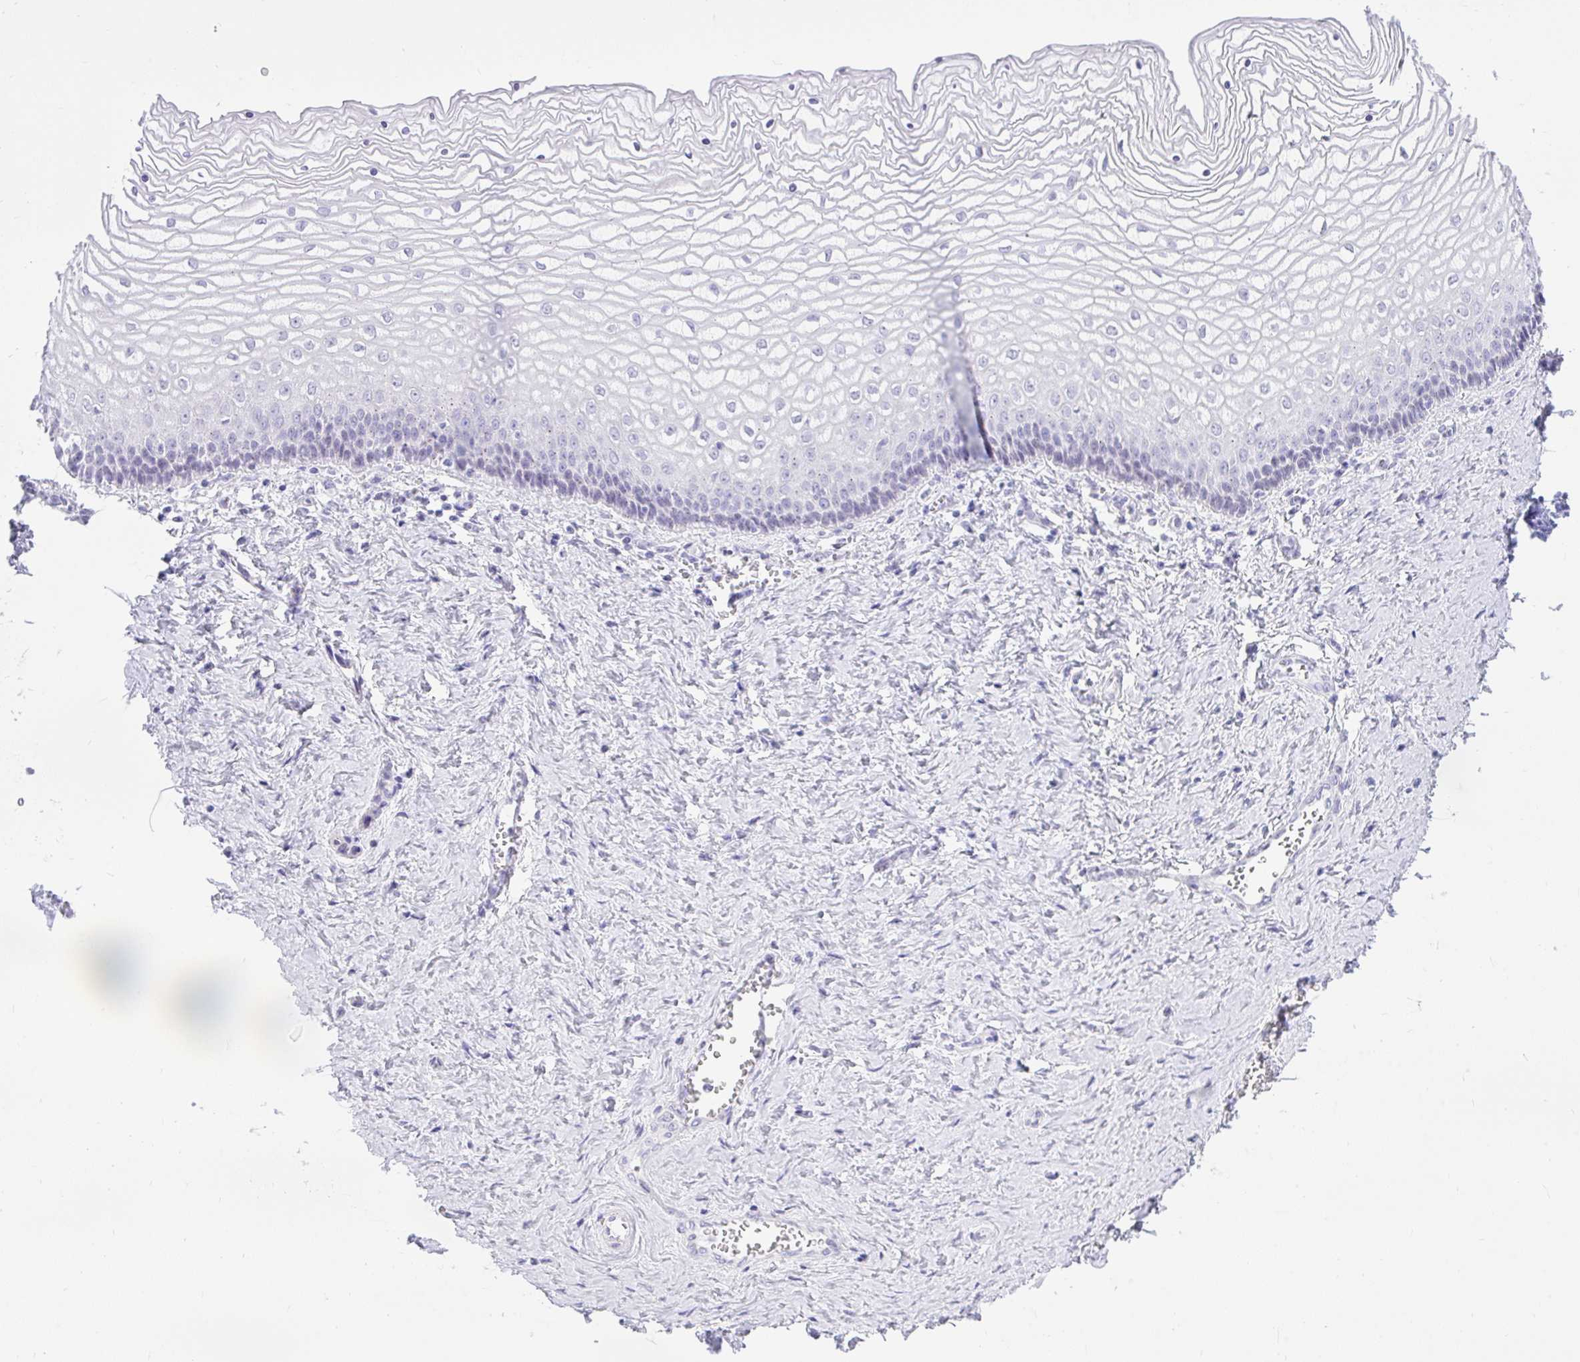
{"staining": {"intensity": "weak", "quantity": "<25%", "location": "cytoplasmic/membranous"}, "tissue": "vagina", "cell_type": "Squamous epithelial cells", "image_type": "normal", "snomed": [{"axis": "morphology", "description": "Normal tissue, NOS"}, {"axis": "topography", "description": "Vagina"}], "caption": "Histopathology image shows no protein positivity in squamous epithelial cells of unremarkable vagina. The staining was performed using DAB (3,3'-diaminobenzidine) to visualize the protein expression in brown, while the nuclei were stained in blue with hematoxylin (Magnification: 20x).", "gene": "REEP1", "patient": {"sex": "female", "age": 45}}